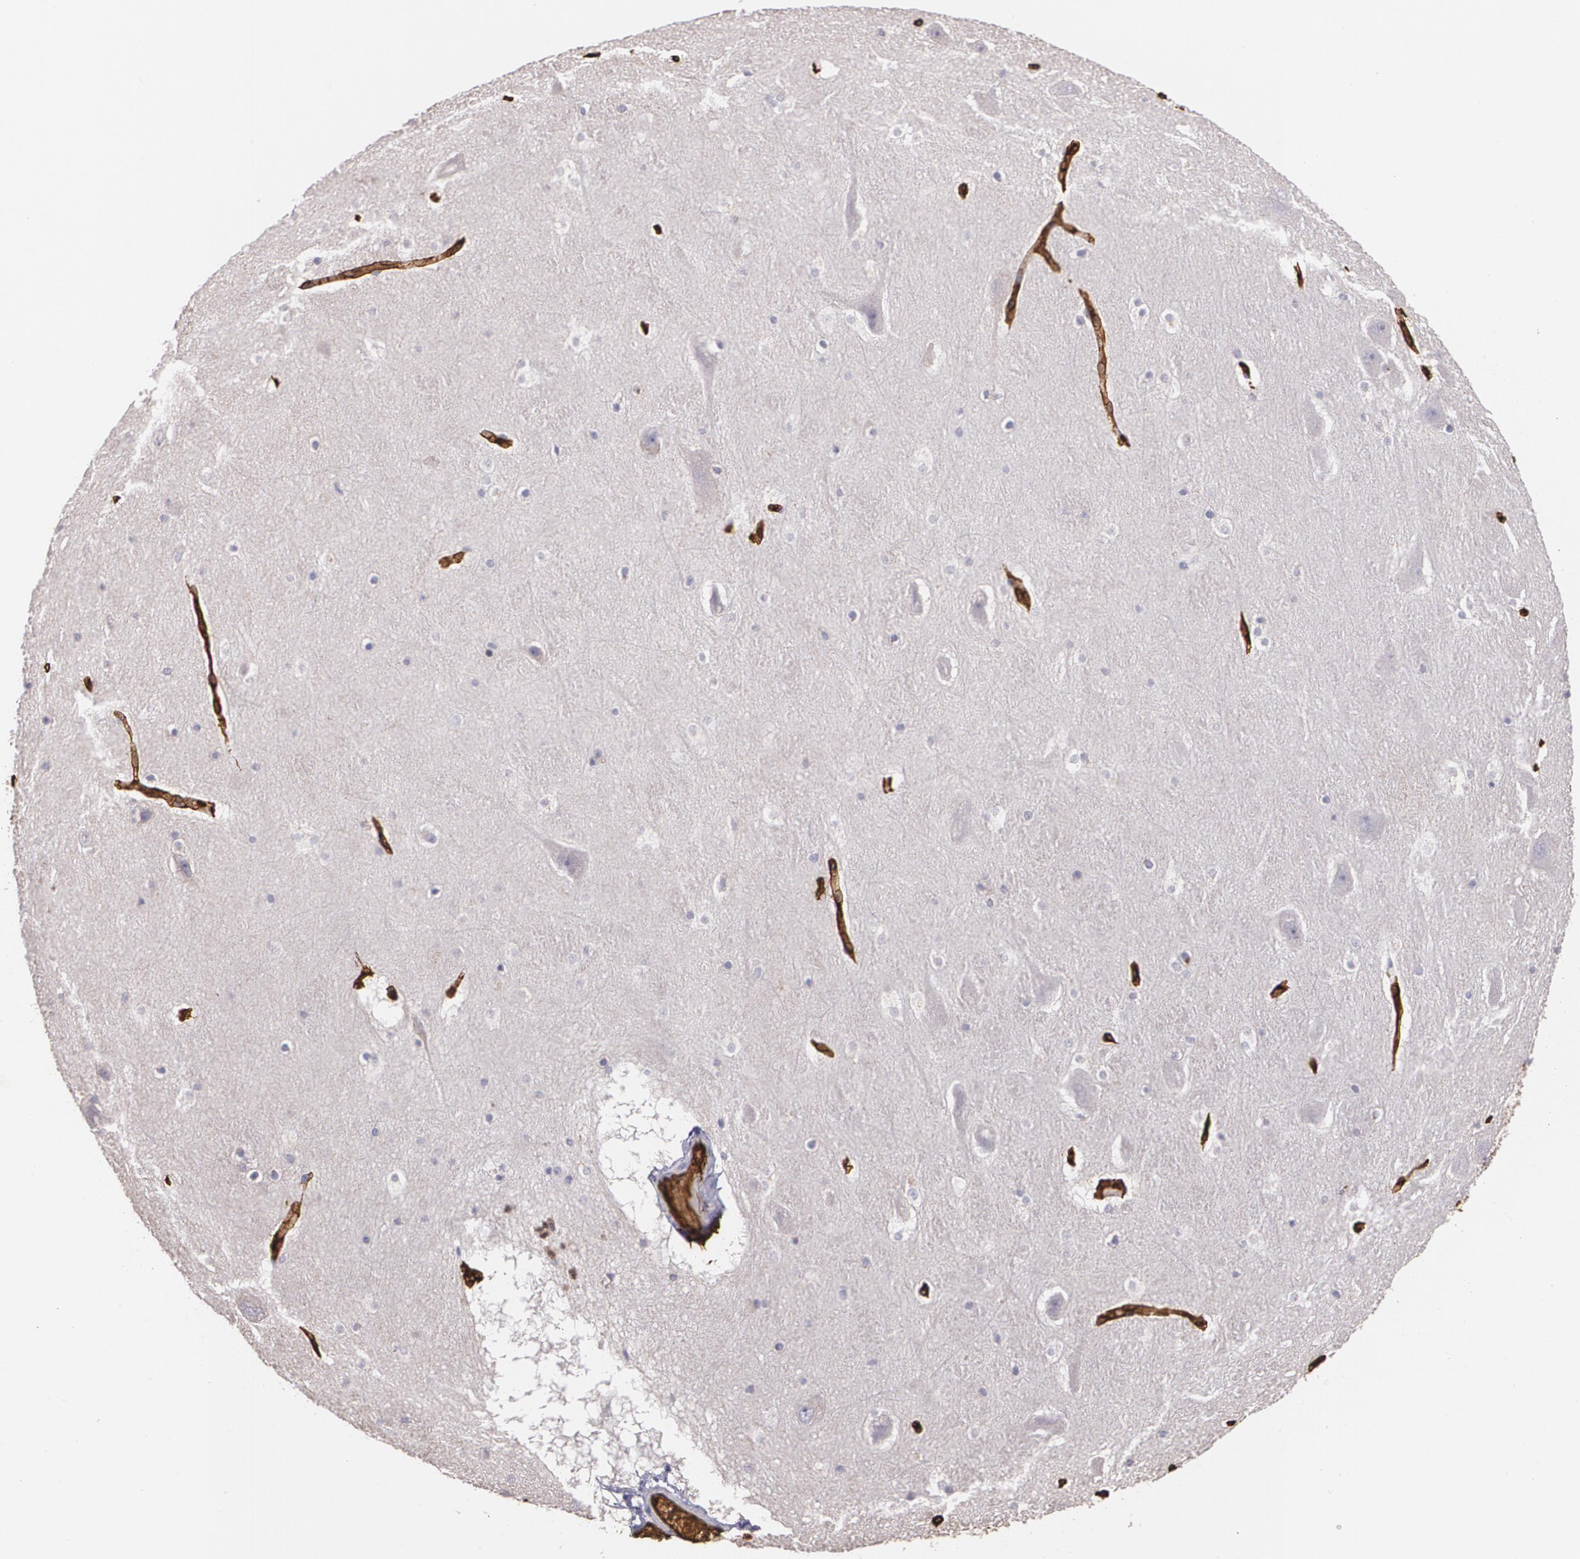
{"staining": {"intensity": "negative", "quantity": "none", "location": "none"}, "tissue": "hippocampus", "cell_type": "Glial cells", "image_type": "normal", "snomed": [{"axis": "morphology", "description": "Normal tissue, NOS"}, {"axis": "topography", "description": "Hippocampus"}], "caption": "High power microscopy histopathology image of an IHC histopathology image of normal hippocampus, revealing no significant staining in glial cells.", "gene": "SLC2A1", "patient": {"sex": "male", "age": 45}}